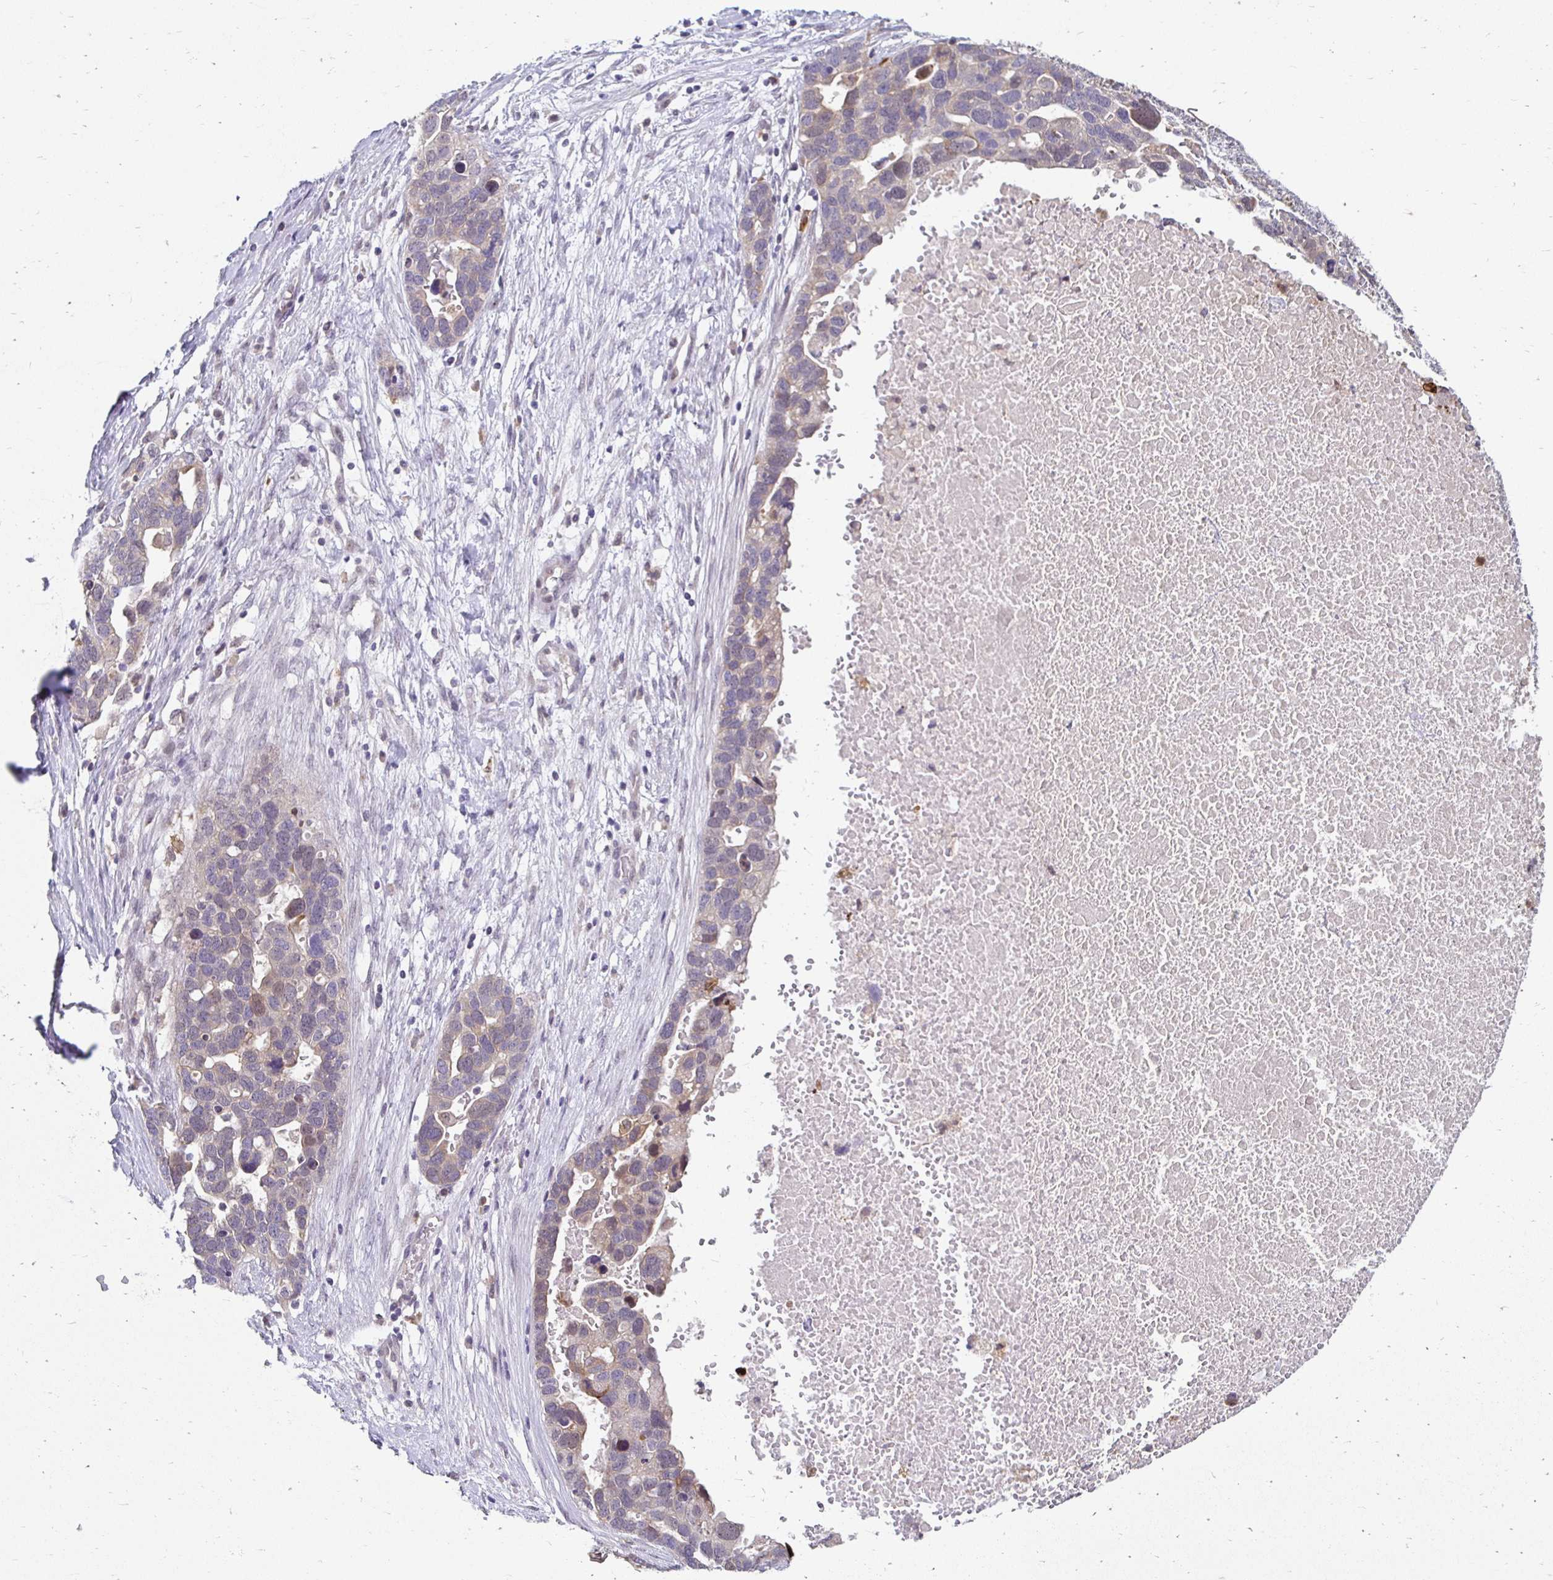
{"staining": {"intensity": "negative", "quantity": "none", "location": "none"}, "tissue": "ovarian cancer", "cell_type": "Tumor cells", "image_type": "cancer", "snomed": [{"axis": "morphology", "description": "Cystadenocarcinoma, serous, NOS"}, {"axis": "topography", "description": "Ovary"}], "caption": "The image reveals no staining of tumor cells in ovarian cancer (serous cystadenocarcinoma).", "gene": "PADI2", "patient": {"sex": "female", "age": 54}}